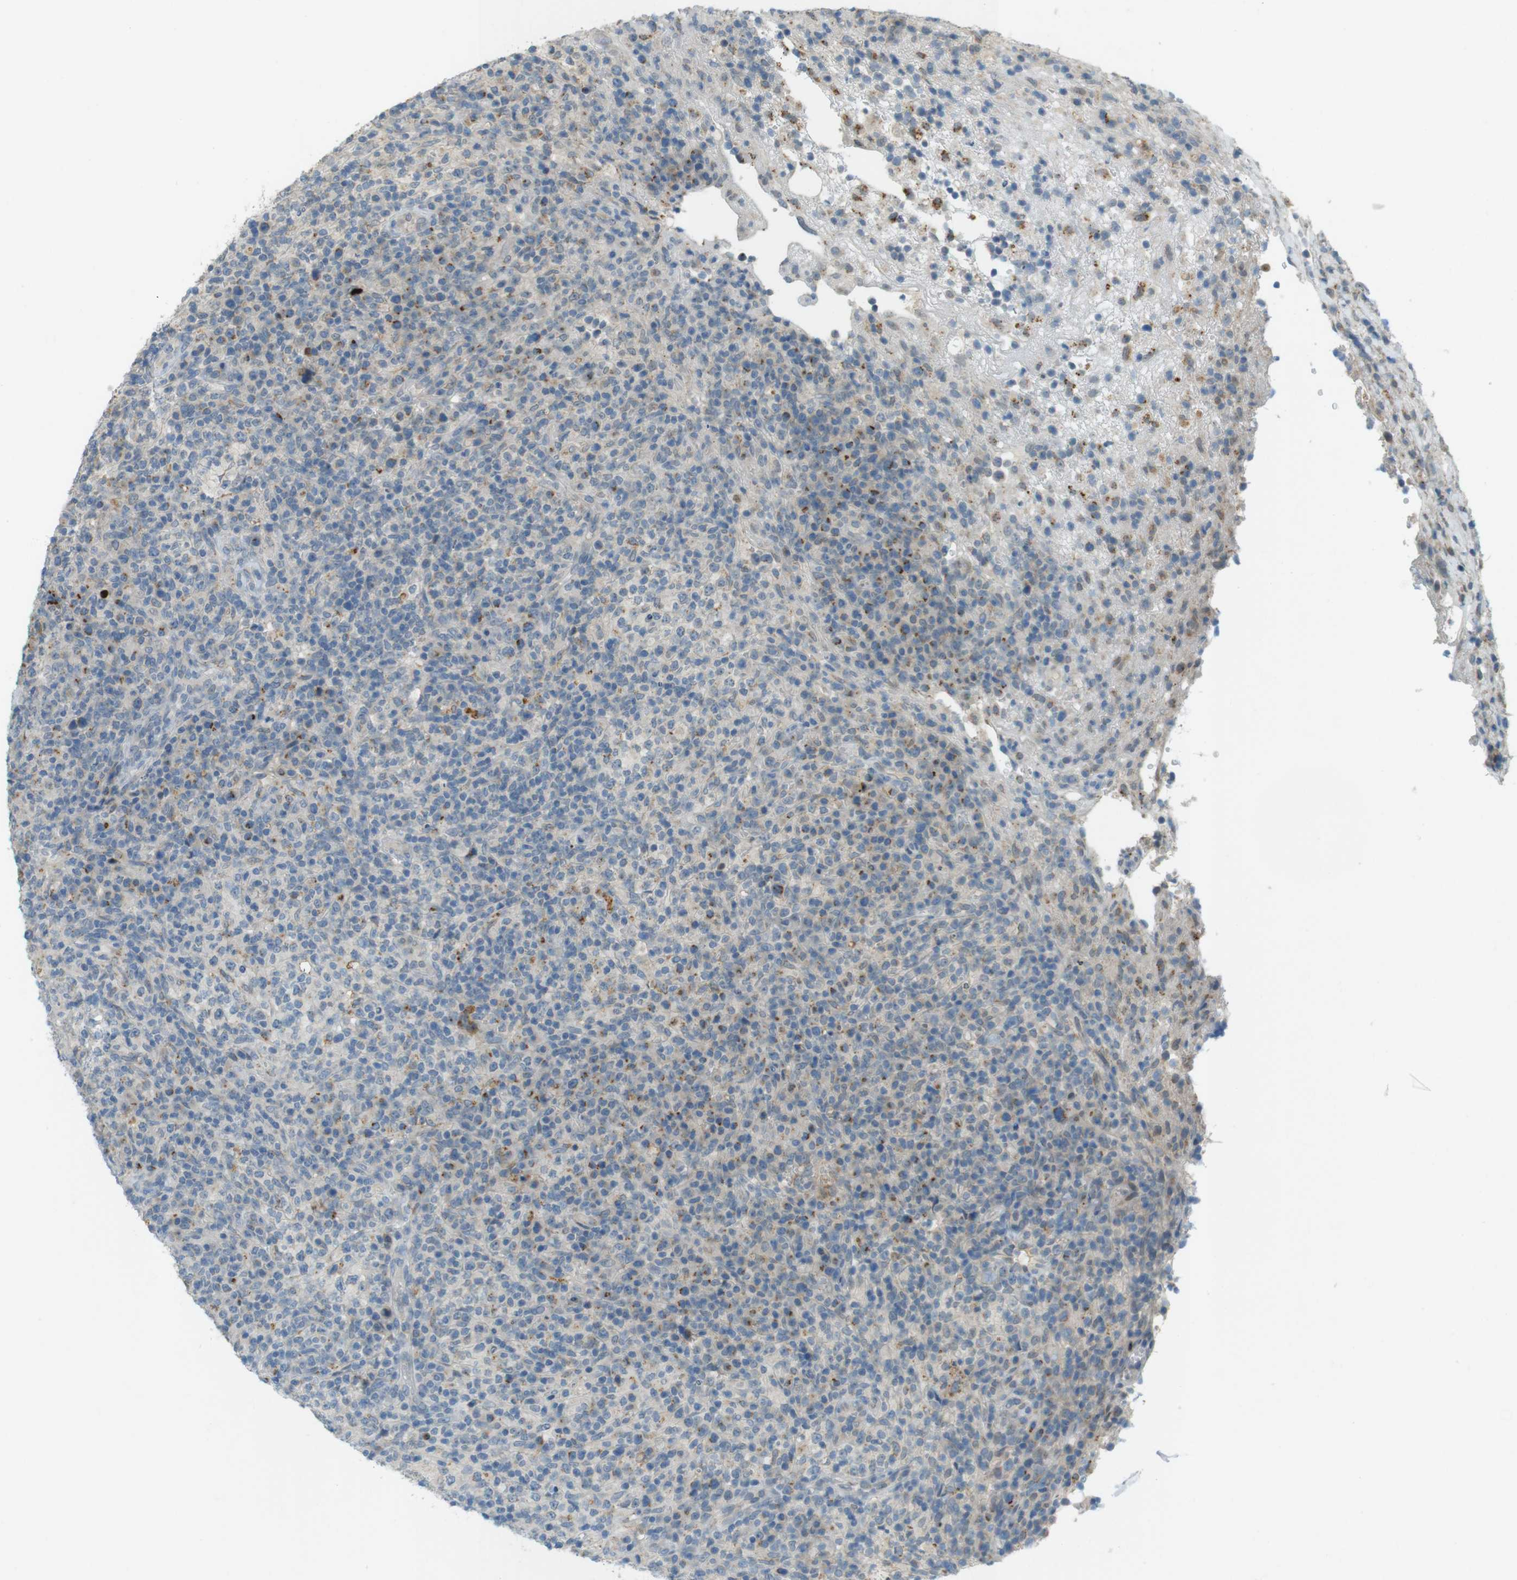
{"staining": {"intensity": "moderate", "quantity": "<25%", "location": "cytoplasmic/membranous"}, "tissue": "lymphoma", "cell_type": "Tumor cells", "image_type": "cancer", "snomed": [{"axis": "morphology", "description": "Malignant lymphoma, non-Hodgkin's type, High grade"}, {"axis": "topography", "description": "Lymph node"}], "caption": "IHC of lymphoma shows low levels of moderate cytoplasmic/membranous positivity in approximately <25% of tumor cells.", "gene": "UGT8", "patient": {"sex": "female", "age": 76}}